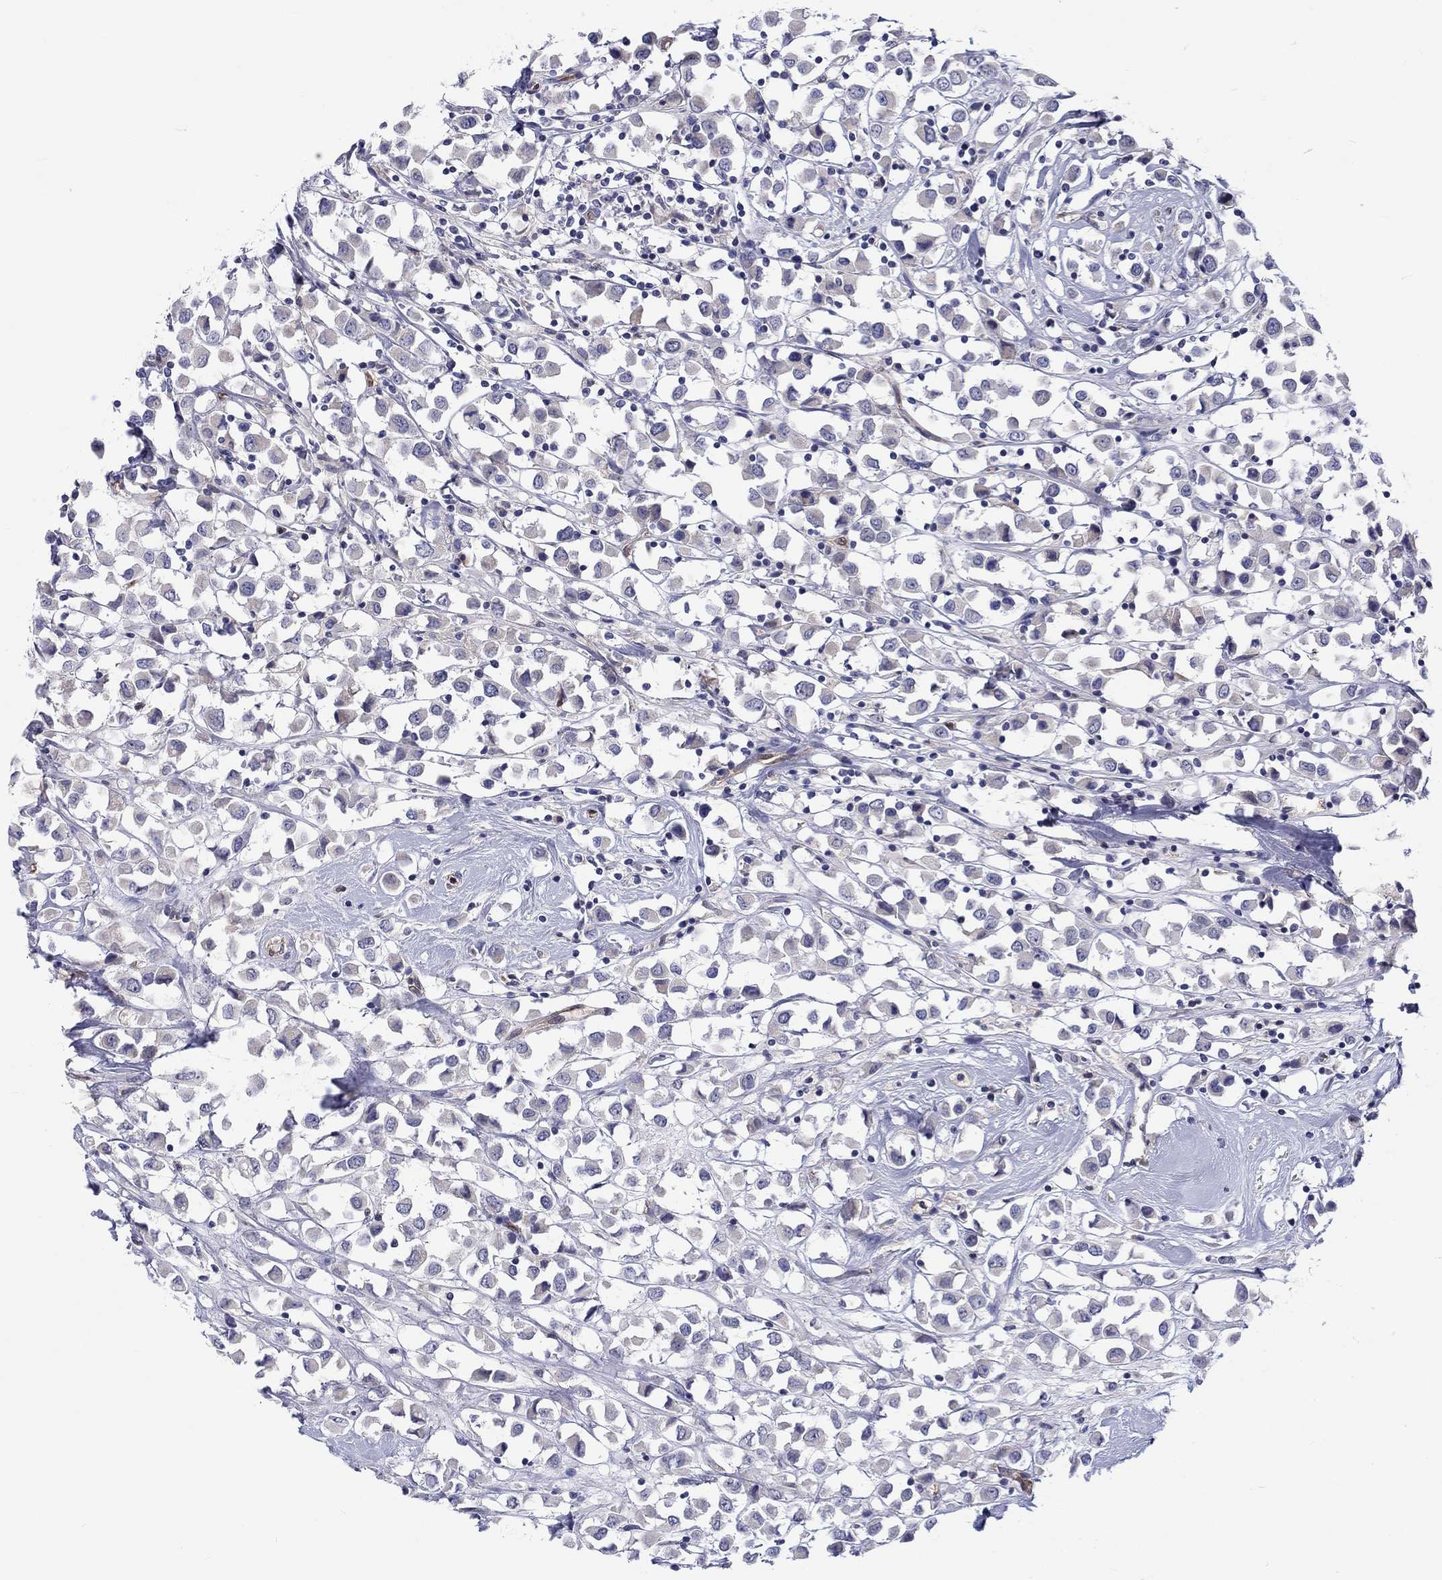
{"staining": {"intensity": "negative", "quantity": "none", "location": "none"}, "tissue": "breast cancer", "cell_type": "Tumor cells", "image_type": "cancer", "snomed": [{"axis": "morphology", "description": "Duct carcinoma"}, {"axis": "topography", "description": "Breast"}], "caption": "The histopathology image displays no significant positivity in tumor cells of breast invasive ductal carcinoma.", "gene": "ABCG4", "patient": {"sex": "female", "age": 61}}